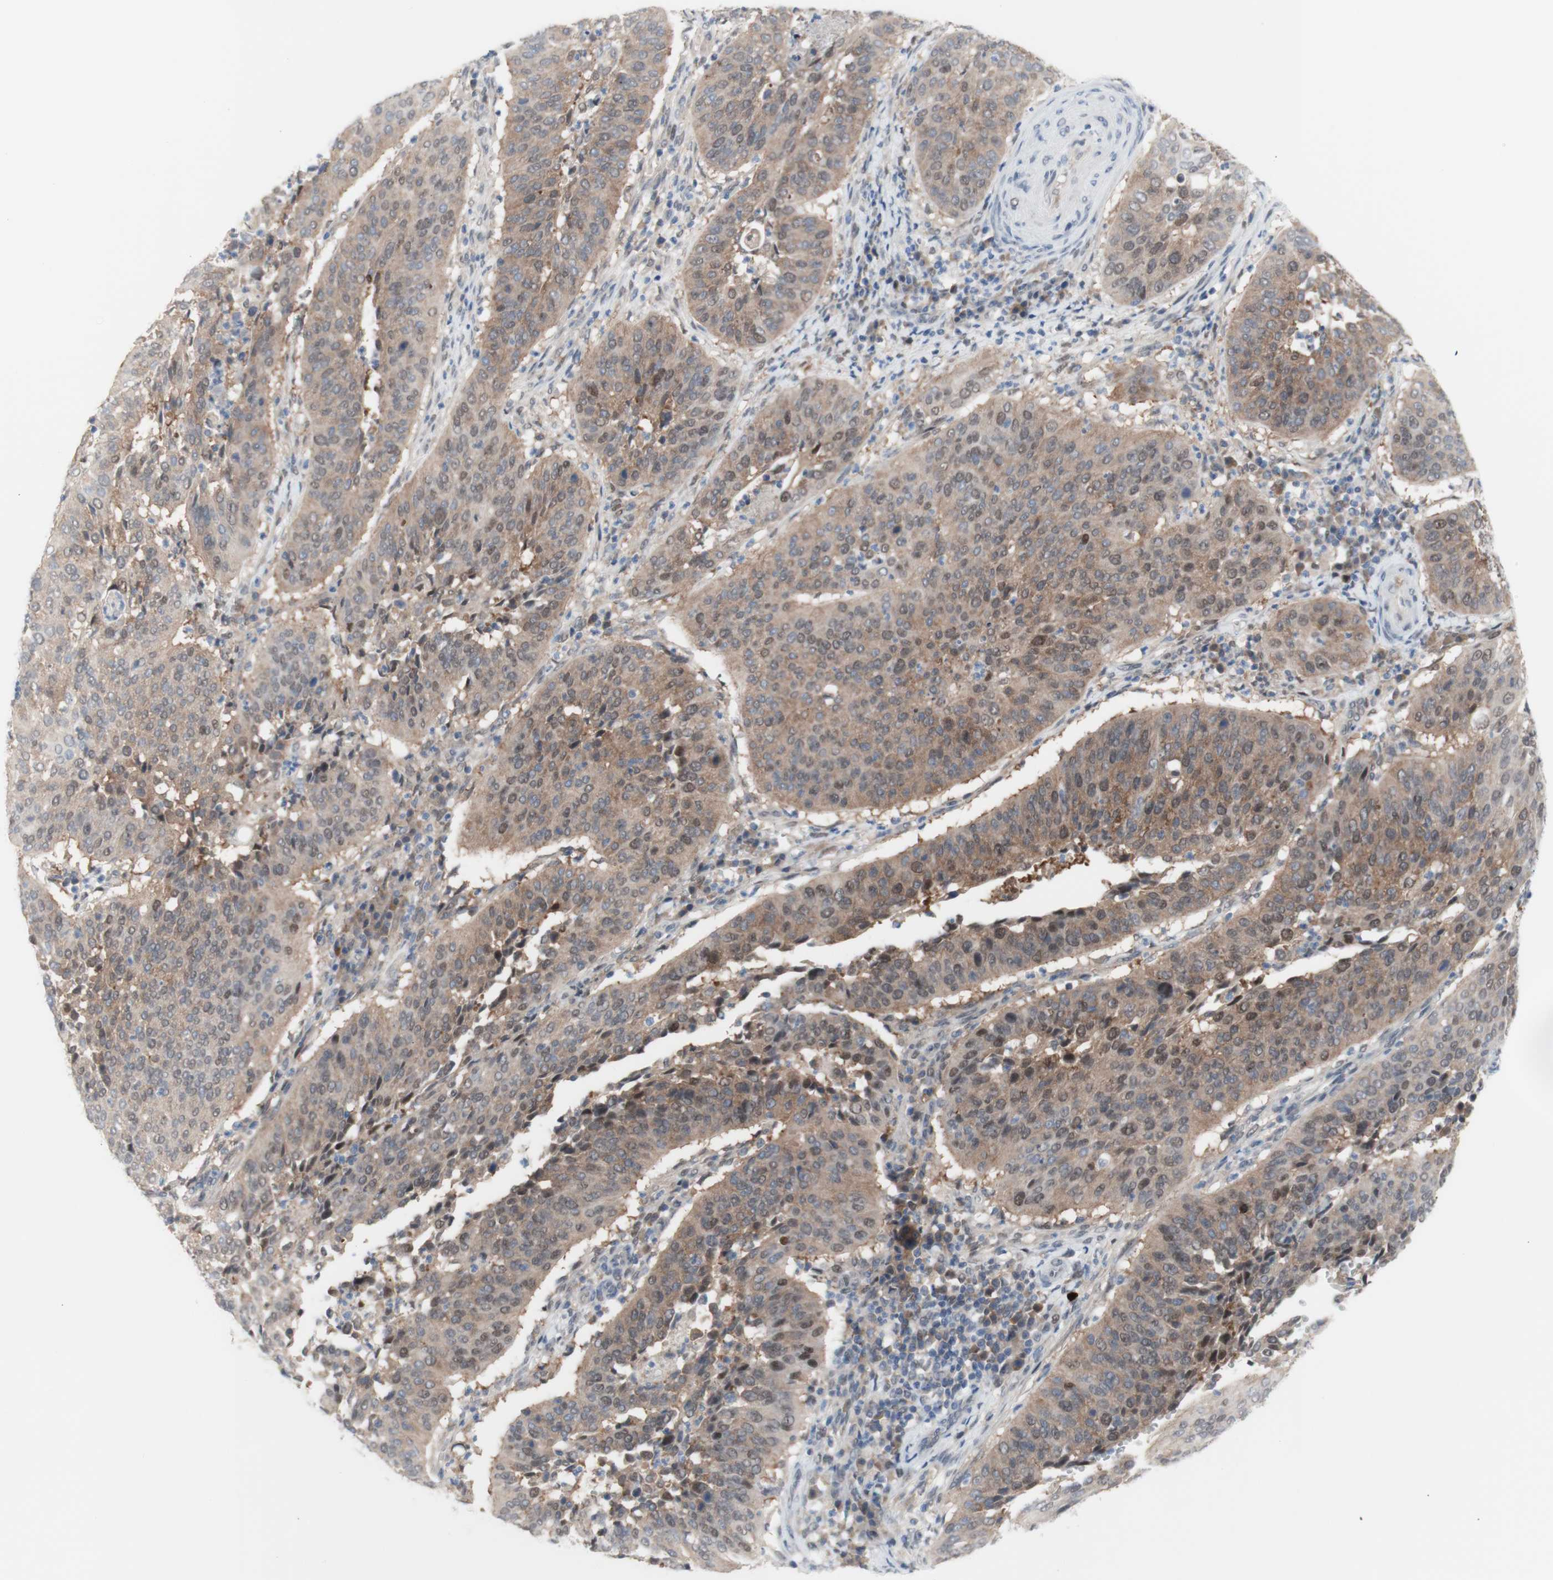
{"staining": {"intensity": "moderate", "quantity": ">75%", "location": "cytoplasmic/membranous,nuclear"}, "tissue": "cervical cancer", "cell_type": "Tumor cells", "image_type": "cancer", "snomed": [{"axis": "morphology", "description": "Normal tissue, NOS"}, {"axis": "morphology", "description": "Squamous cell carcinoma, NOS"}, {"axis": "topography", "description": "Cervix"}], "caption": "IHC (DAB (3,3'-diaminobenzidine)) staining of squamous cell carcinoma (cervical) displays moderate cytoplasmic/membranous and nuclear protein expression in approximately >75% of tumor cells.", "gene": "PRMT5", "patient": {"sex": "female", "age": 39}}